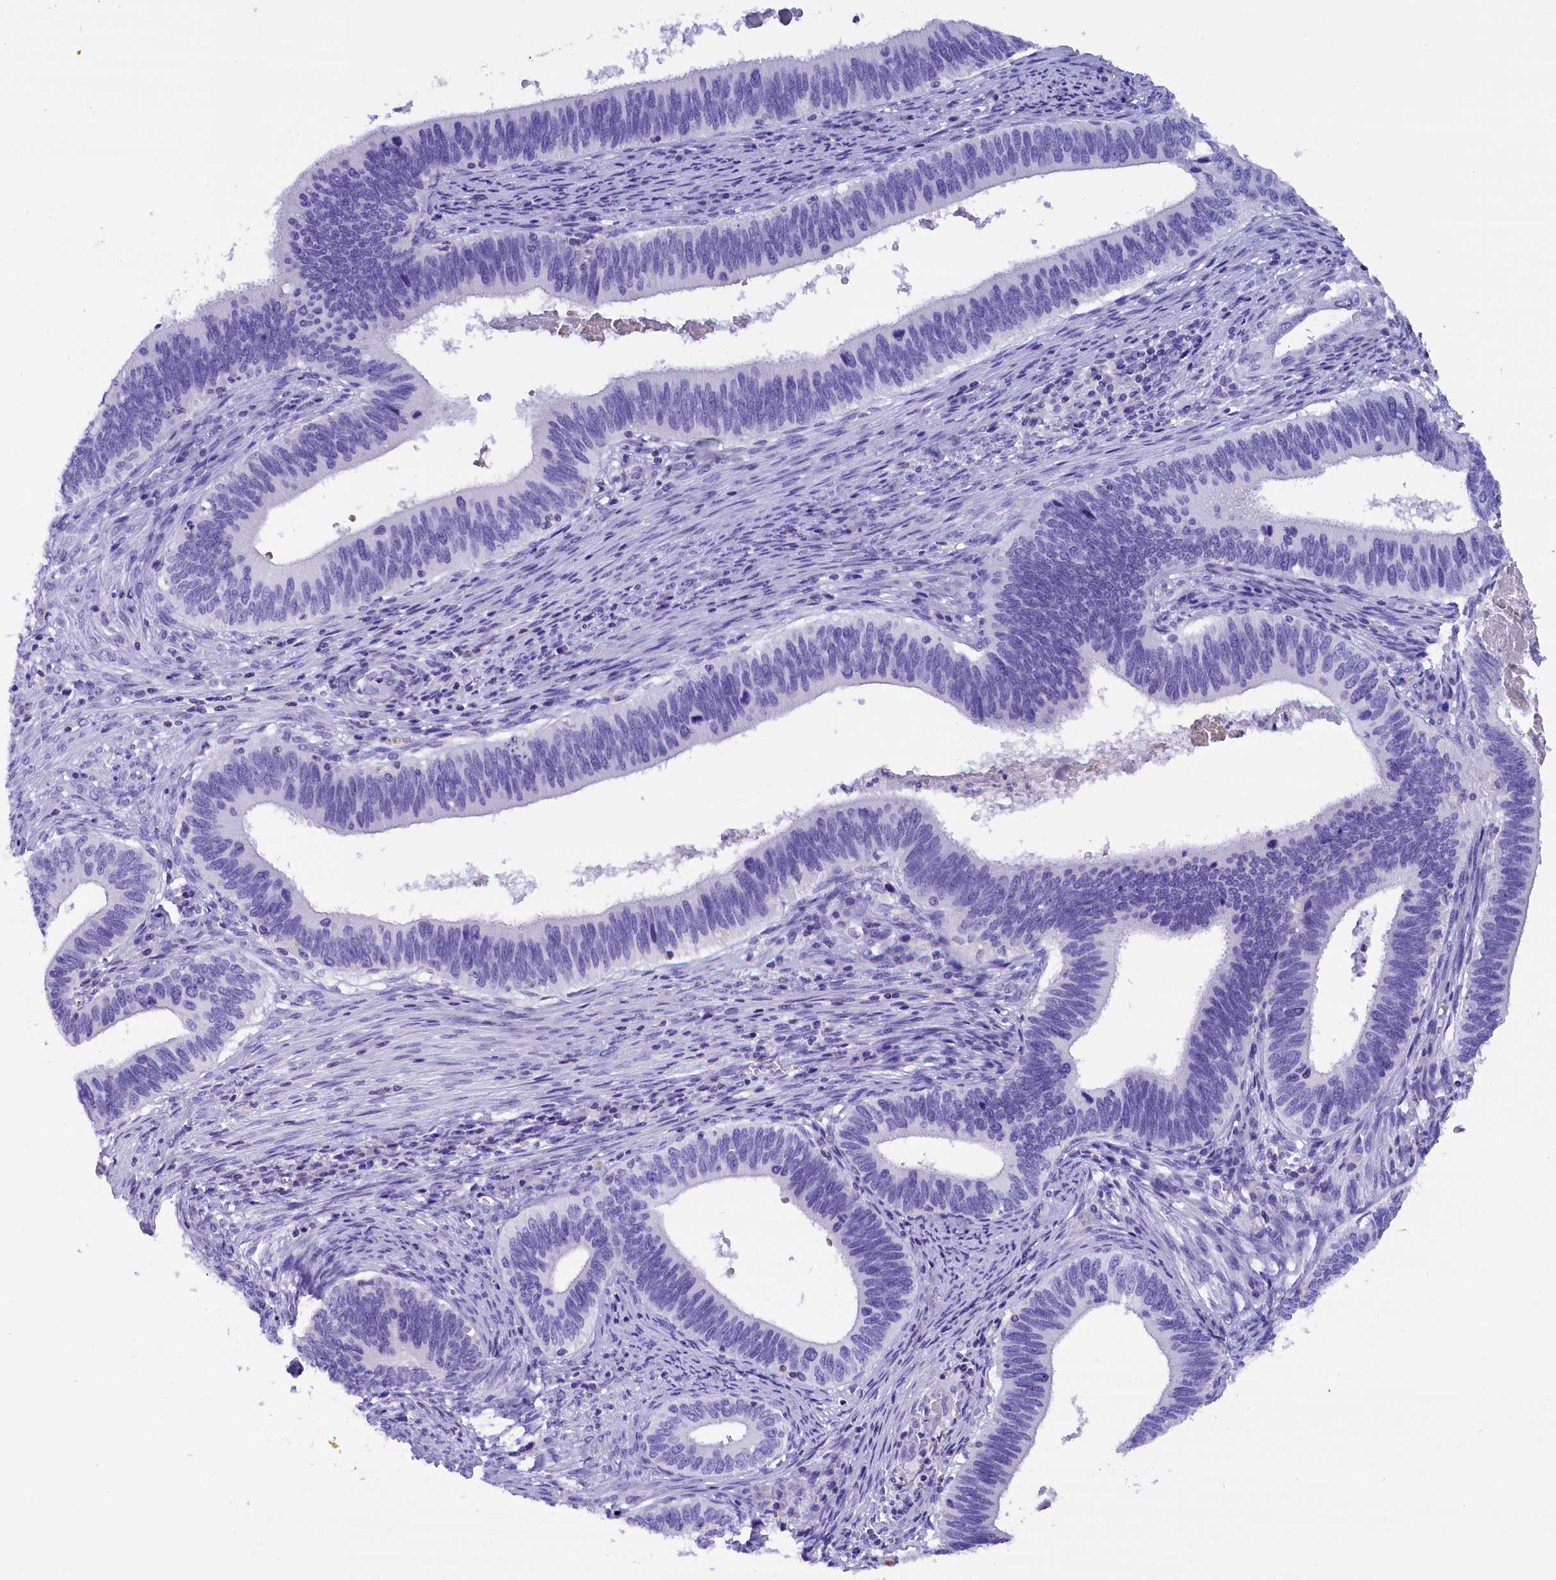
{"staining": {"intensity": "negative", "quantity": "none", "location": "none"}, "tissue": "cervical cancer", "cell_type": "Tumor cells", "image_type": "cancer", "snomed": [{"axis": "morphology", "description": "Adenocarcinoma, NOS"}, {"axis": "topography", "description": "Cervix"}], "caption": "The histopathology image reveals no significant positivity in tumor cells of cervical adenocarcinoma.", "gene": "ABAT", "patient": {"sex": "female", "age": 42}}